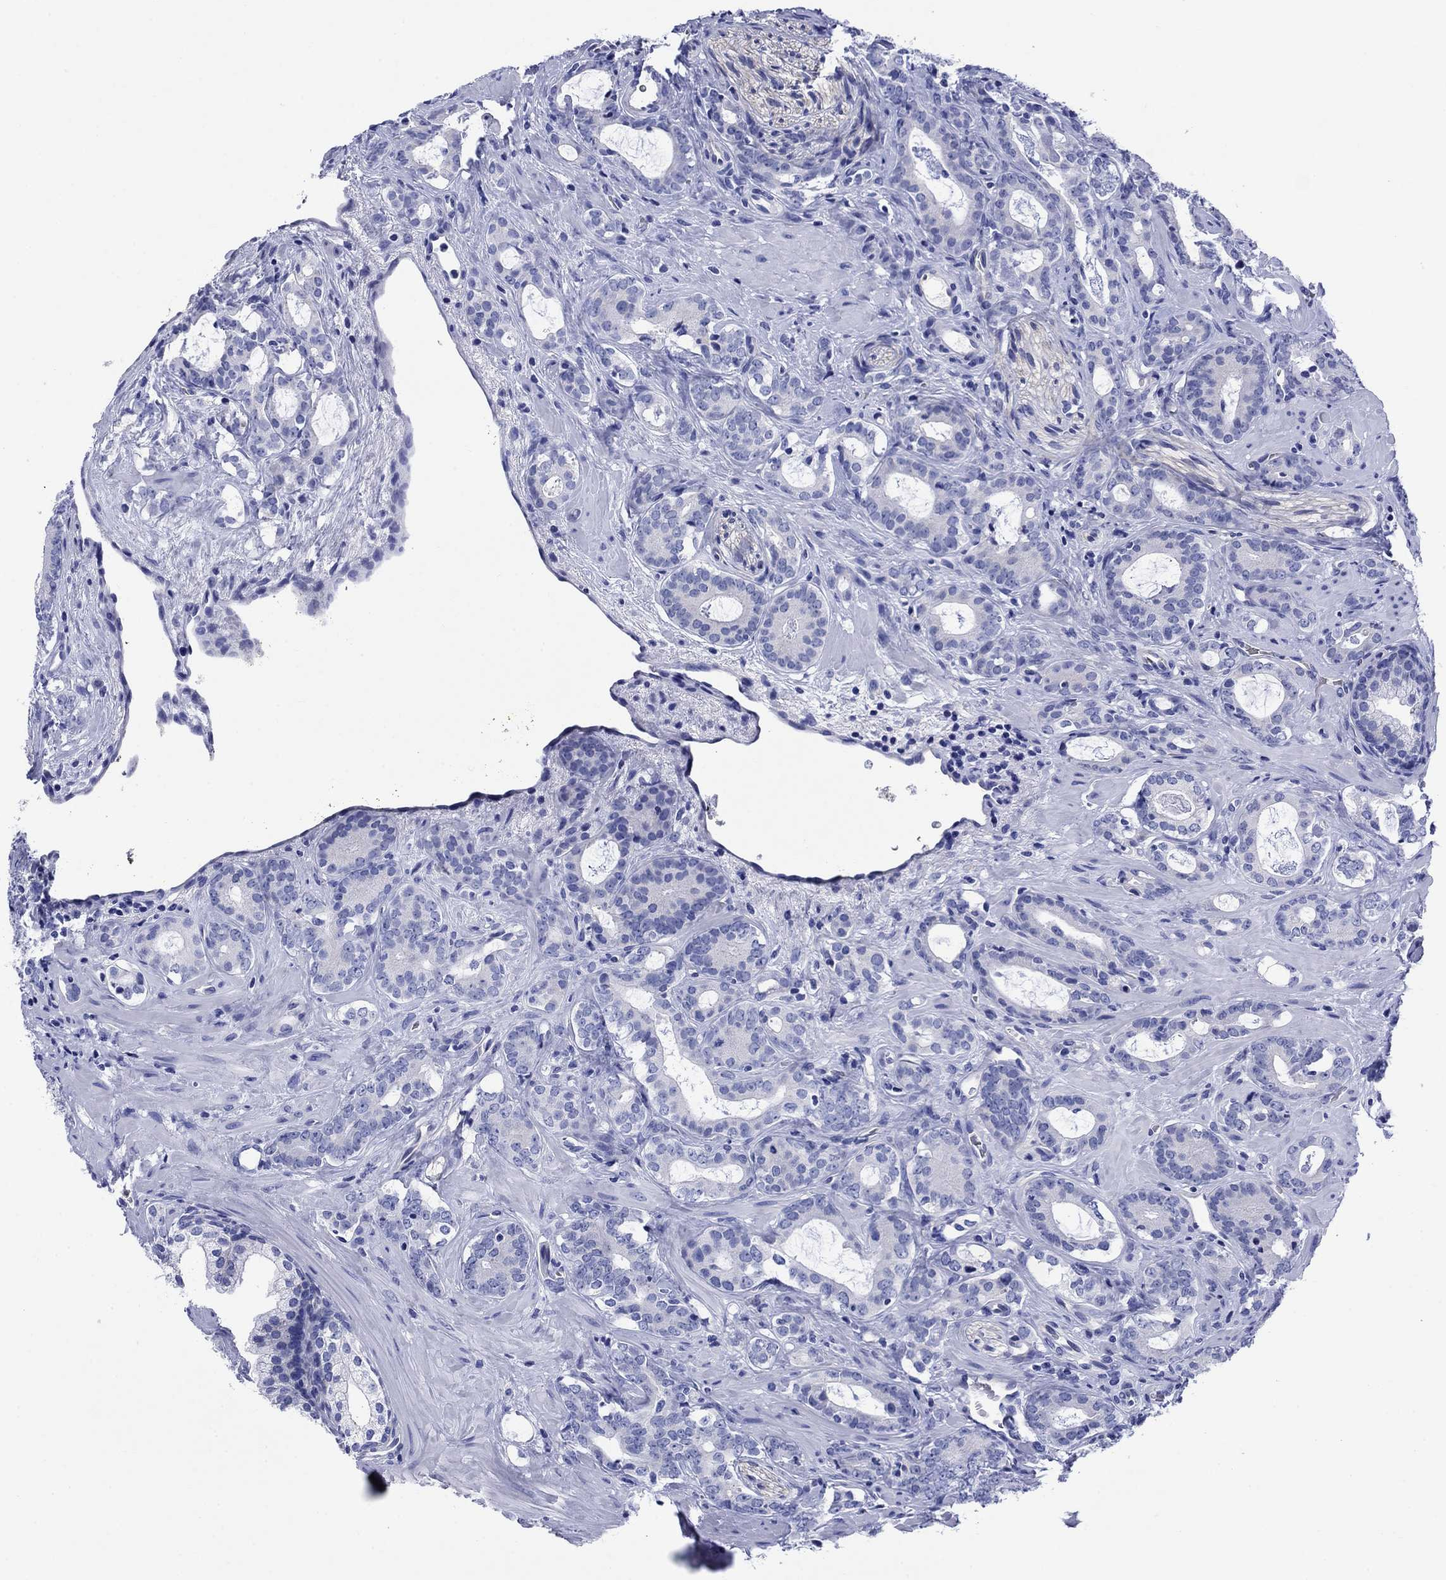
{"staining": {"intensity": "negative", "quantity": "none", "location": "none"}, "tissue": "prostate cancer", "cell_type": "Tumor cells", "image_type": "cancer", "snomed": [{"axis": "morphology", "description": "Adenocarcinoma, NOS"}, {"axis": "topography", "description": "Prostate"}], "caption": "Immunohistochemistry photomicrograph of human prostate adenocarcinoma stained for a protein (brown), which reveals no staining in tumor cells. (Immunohistochemistry, brightfield microscopy, high magnification).", "gene": "SLC1A2", "patient": {"sex": "male", "age": 55}}